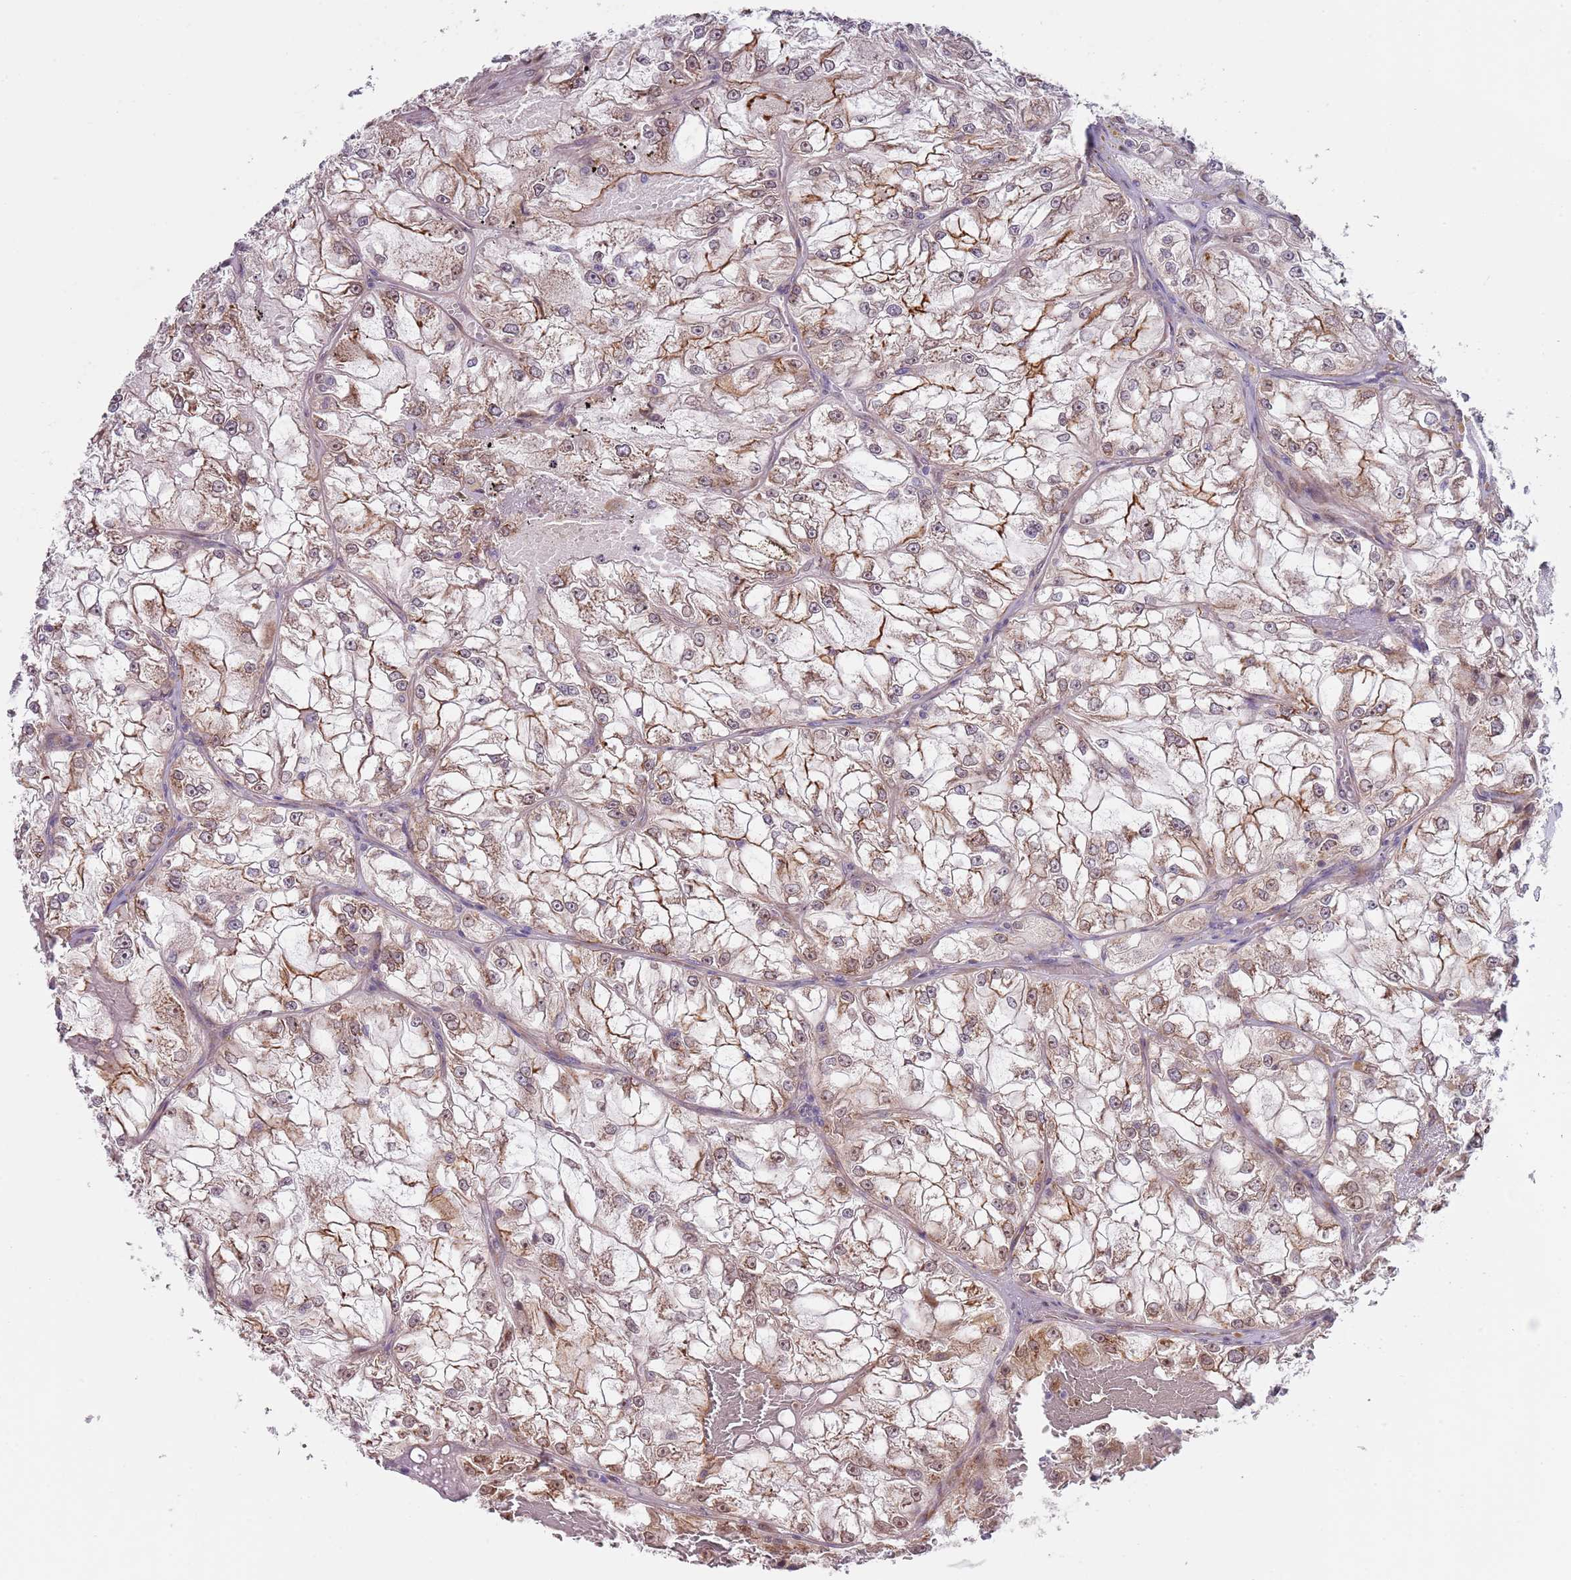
{"staining": {"intensity": "moderate", "quantity": "25%-75%", "location": "cytoplasmic/membranous,nuclear"}, "tissue": "renal cancer", "cell_type": "Tumor cells", "image_type": "cancer", "snomed": [{"axis": "morphology", "description": "Adenocarcinoma, NOS"}, {"axis": "topography", "description": "Kidney"}], "caption": "Brown immunohistochemical staining in renal adenocarcinoma reveals moderate cytoplasmic/membranous and nuclear positivity in about 25%-75% of tumor cells. Using DAB (brown) and hematoxylin (blue) stains, captured at high magnification using brightfield microscopy.", "gene": "SLC25A32", "patient": {"sex": "female", "age": 72}}